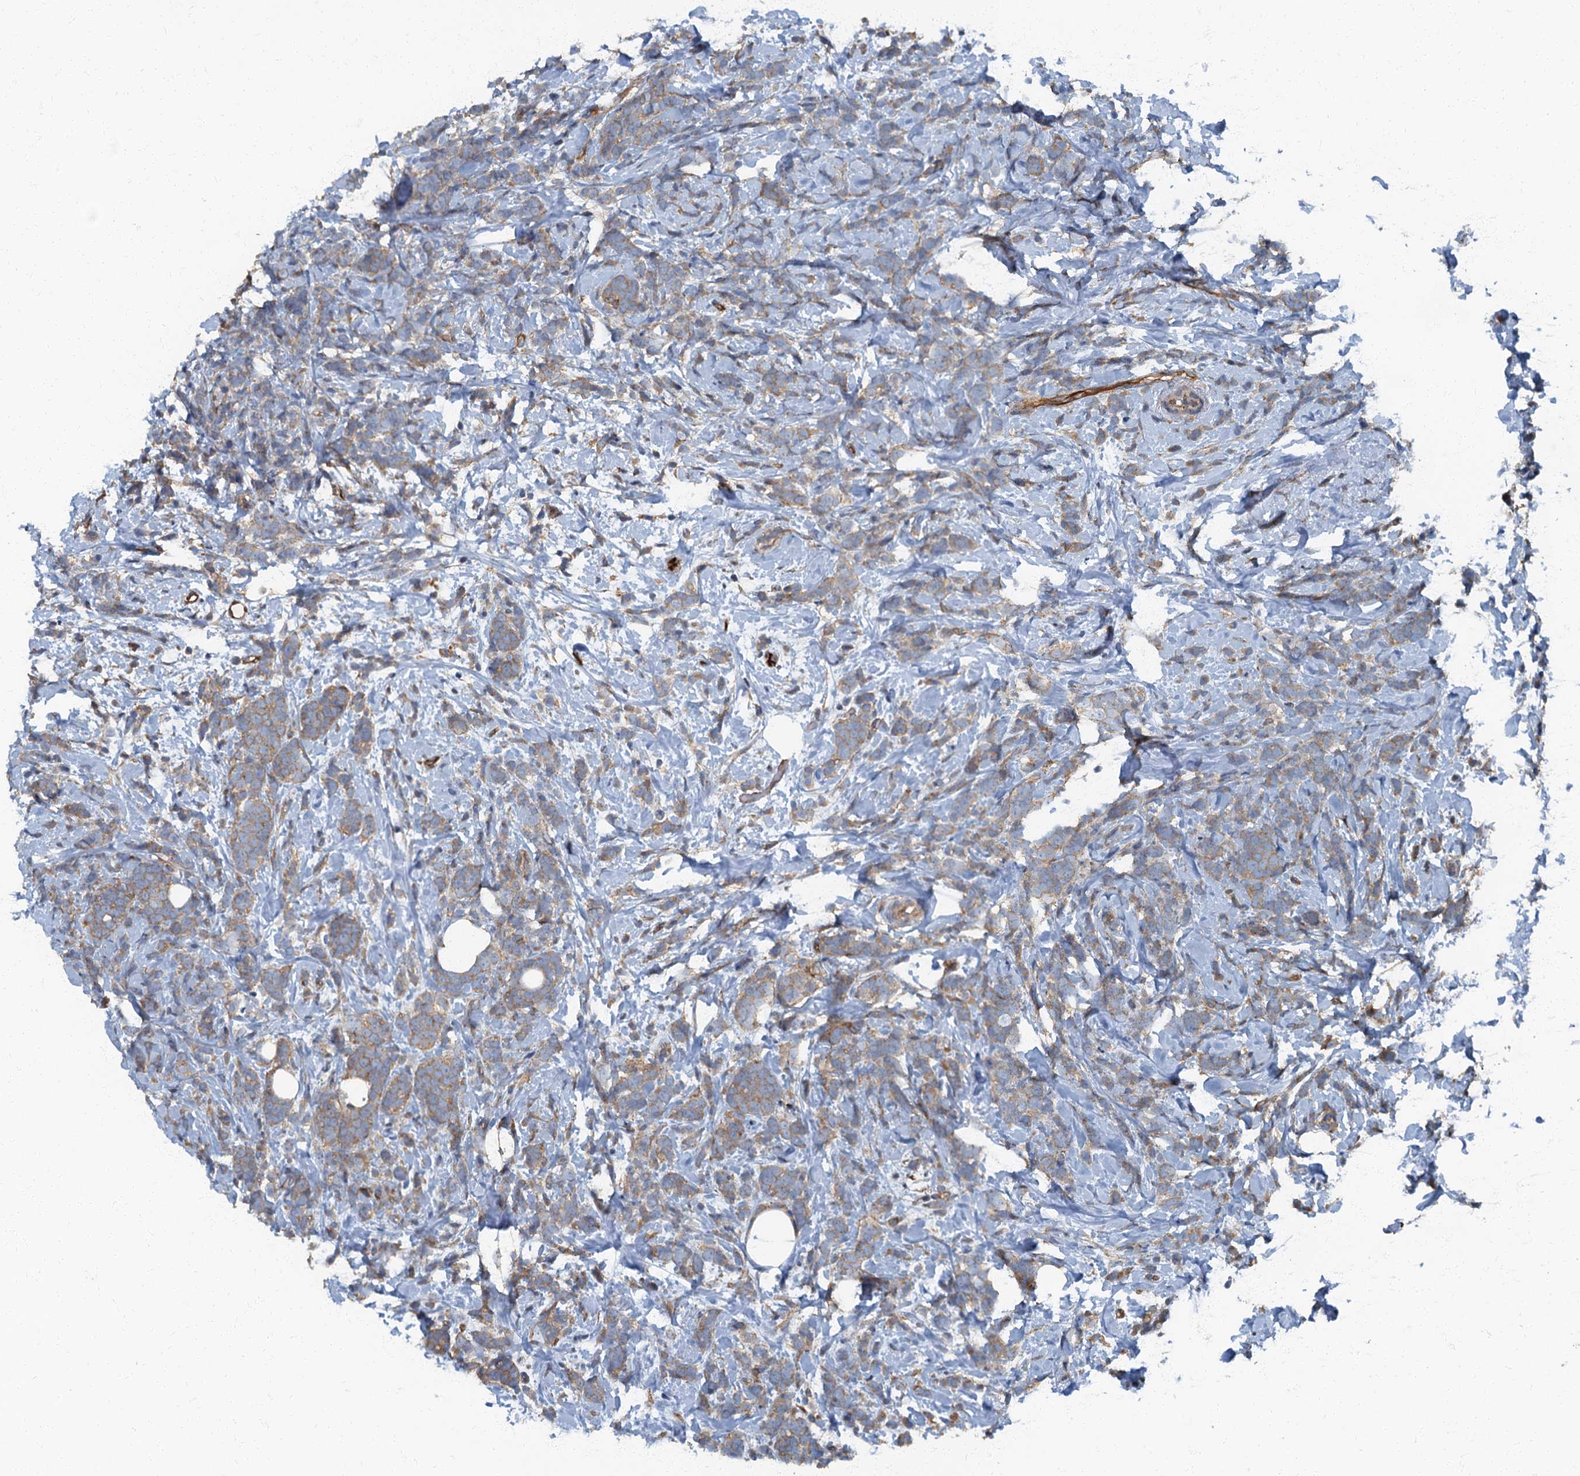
{"staining": {"intensity": "weak", "quantity": ">75%", "location": "cytoplasmic/membranous"}, "tissue": "breast cancer", "cell_type": "Tumor cells", "image_type": "cancer", "snomed": [{"axis": "morphology", "description": "Lobular carcinoma"}, {"axis": "topography", "description": "Breast"}], "caption": "High-power microscopy captured an IHC micrograph of breast lobular carcinoma, revealing weak cytoplasmic/membranous staining in approximately >75% of tumor cells.", "gene": "ARL11", "patient": {"sex": "female", "age": 58}}